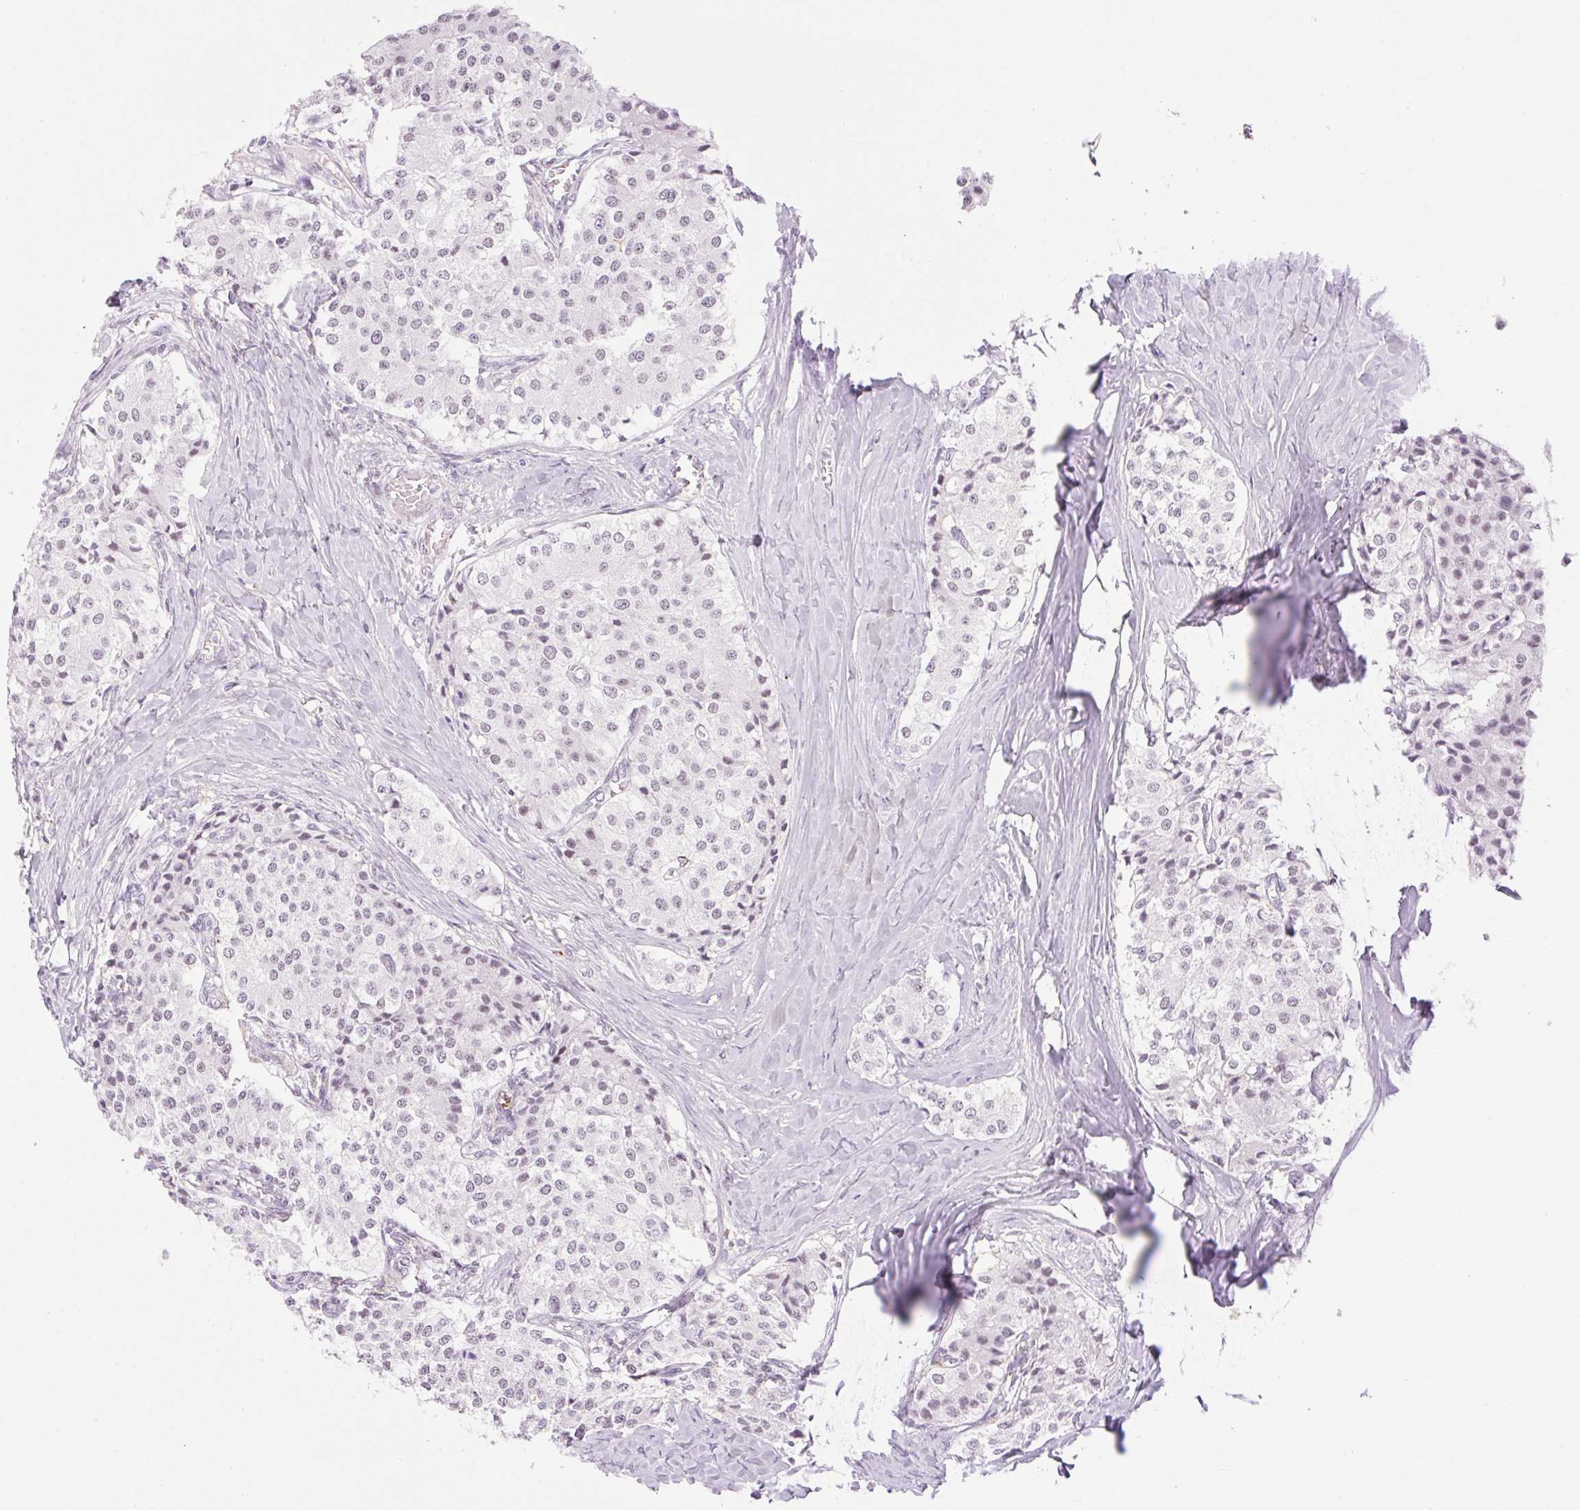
{"staining": {"intensity": "weak", "quantity": "25%-75%", "location": "nuclear"}, "tissue": "carcinoid", "cell_type": "Tumor cells", "image_type": "cancer", "snomed": [{"axis": "morphology", "description": "Carcinoid, malignant, NOS"}, {"axis": "topography", "description": "Colon"}], "caption": "Immunohistochemical staining of carcinoid exhibits weak nuclear protein positivity in approximately 25%-75% of tumor cells.", "gene": "PALM3", "patient": {"sex": "female", "age": 52}}